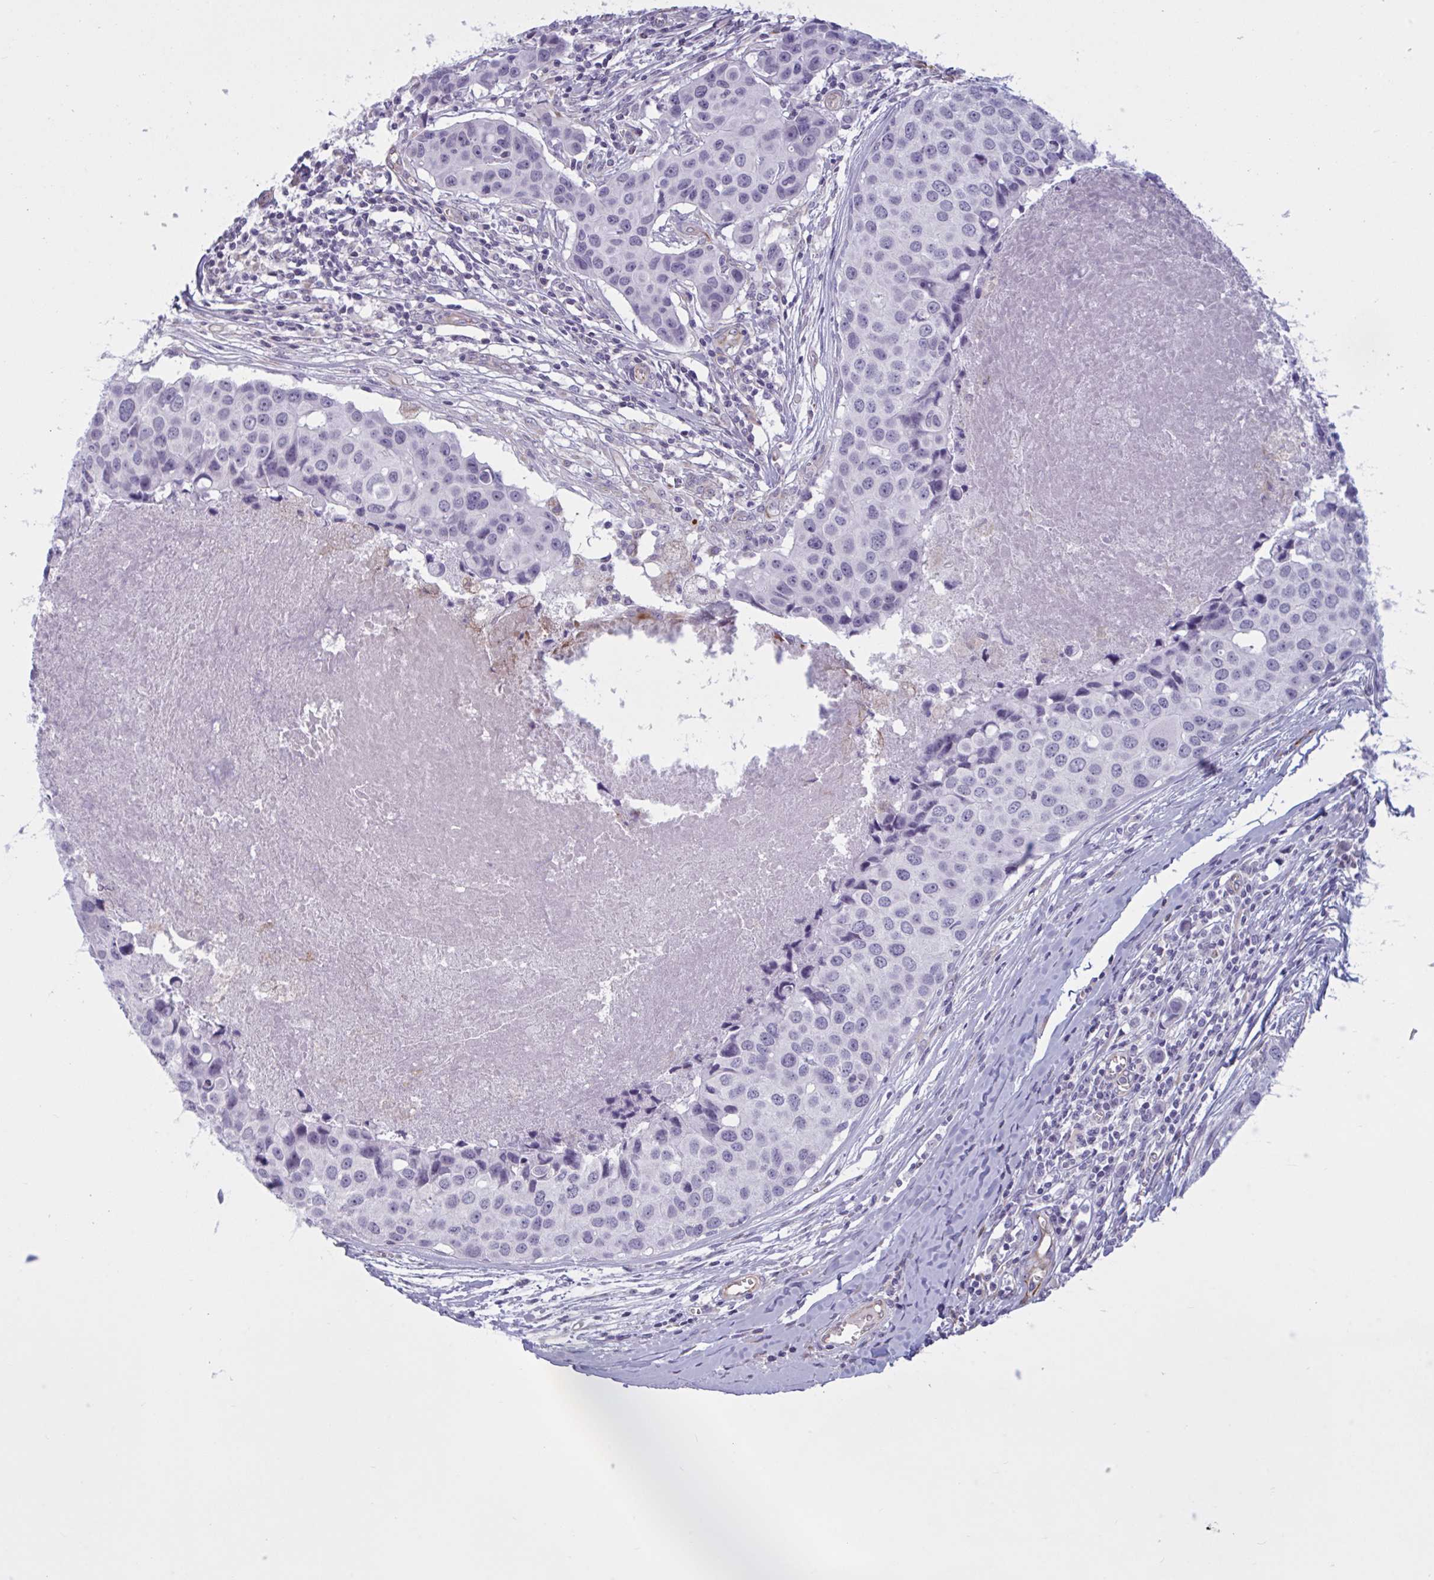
{"staining": {"intensity": "negative", "quantity": "none", "location": "none"}, "tissue": "breast cancer", "cell_type": "Tumor cells", "image_type": "cancer", "snomed": [{"axis": "morphology", "description": "Duct carcinoma"}, {"axis": "topography", "description": "Breast"}], "caption": "IHC micrograph of breast infiltrating ductal carcinoma stained for a protein (brown), which displays no positivity in tumor cells.", "gene": "OR1L3", "patient": {"sex": "female", "age": 24}}